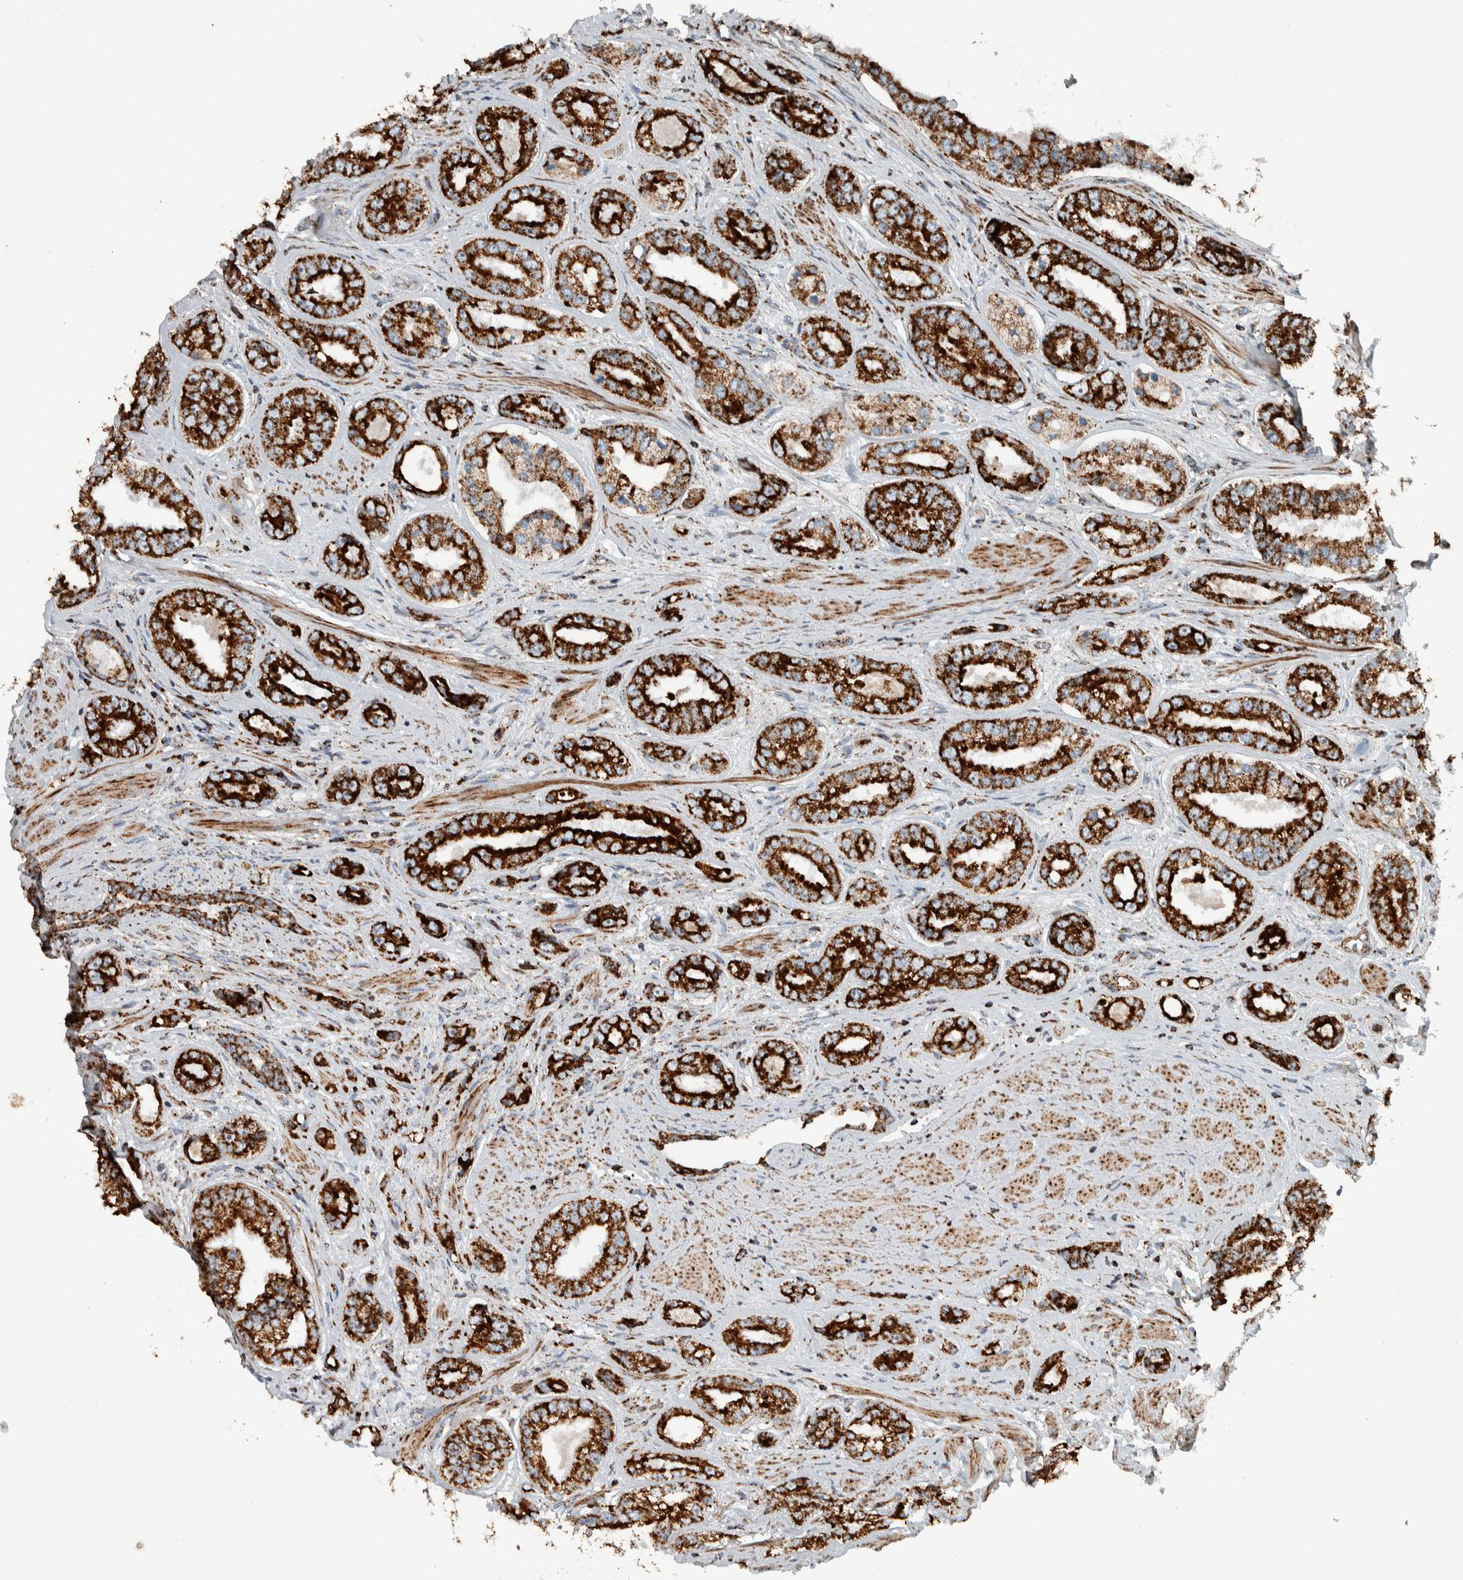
{"staining": {"intensity": "strong", "quantity": ">75%", "location": "cytoplasmic/membranous"}, "tissue": "prostate cancer", "cell_type": "Tumor cells", "image_type": "cancer", "snomed": [{"axis": "morphology", "description": "Adenocarcinoma, High grade"}, {"axis": "topography", "description": "Prostate"}], "caption": "IHC photomicrograph of neoplastic tissue: human prostate cancer stained using IHC reveals high levels of strong protein expression localized specifically in the cytoplasmic/membranous of tumor cells, appearing as a cytoplasmic/membranous brown color.", "gene": "CNTROB", "patient": {"sex": "male", "age": 61}}